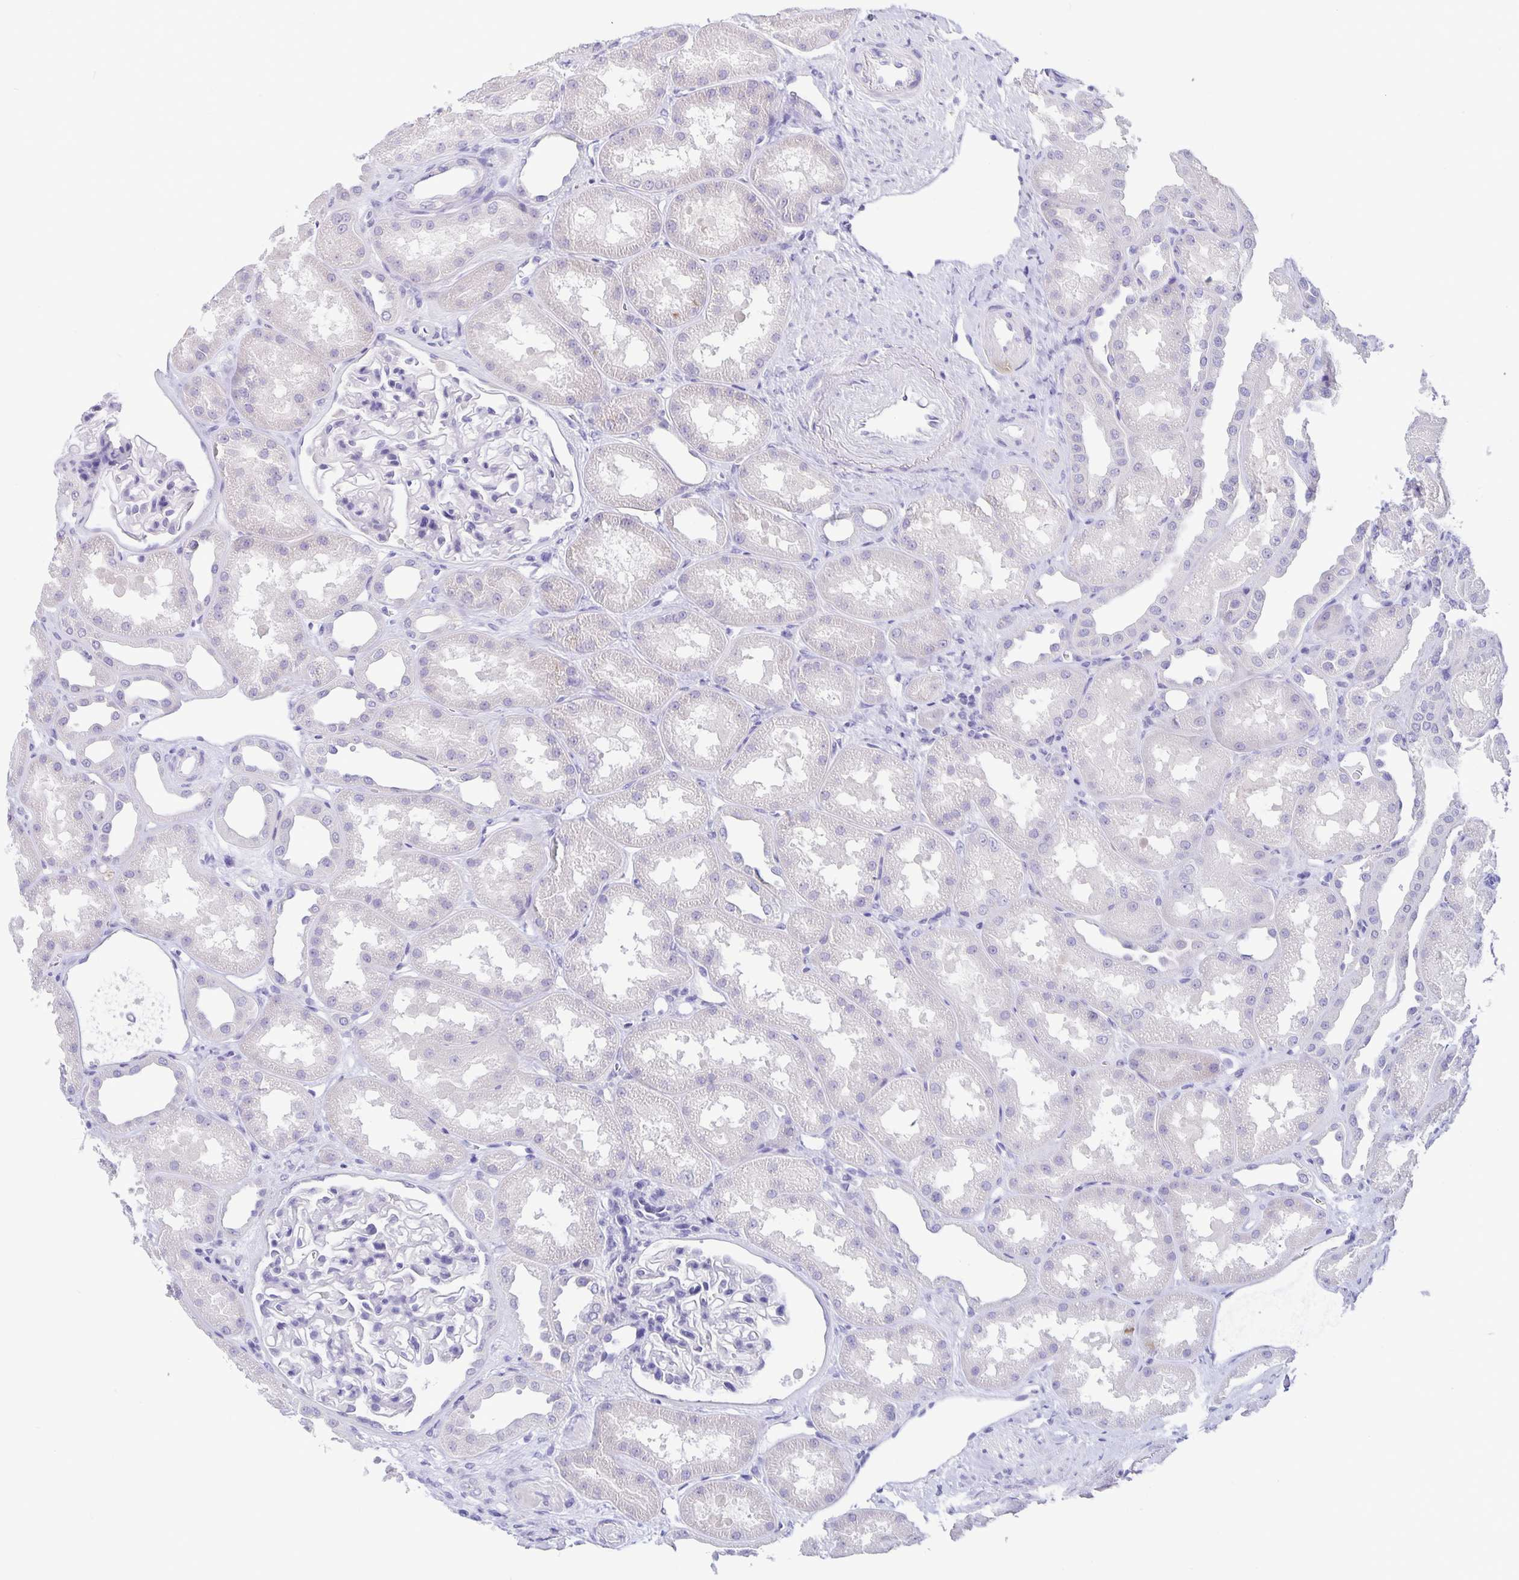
{"staining": {"intensity": "negative", "quantity": "none", "location": "none"}, "tissue": "kidney", "cell_type": "Cells in glomeruli", "image_type": "normal", "snomed": [{"axis": "morphology", "description": "Normal tissue, NOS"}, {"axis": "topography", "description": "Kidney"}], "caption": "This histopathology image is of normal kidney stained with immunohistochemistry to label a protein in brown with the nuclei are counter-stained blue. There is no staining in cells in glomeruli.", "gene": "ERMN", "patient": {"sex": "male", "age": 61}}